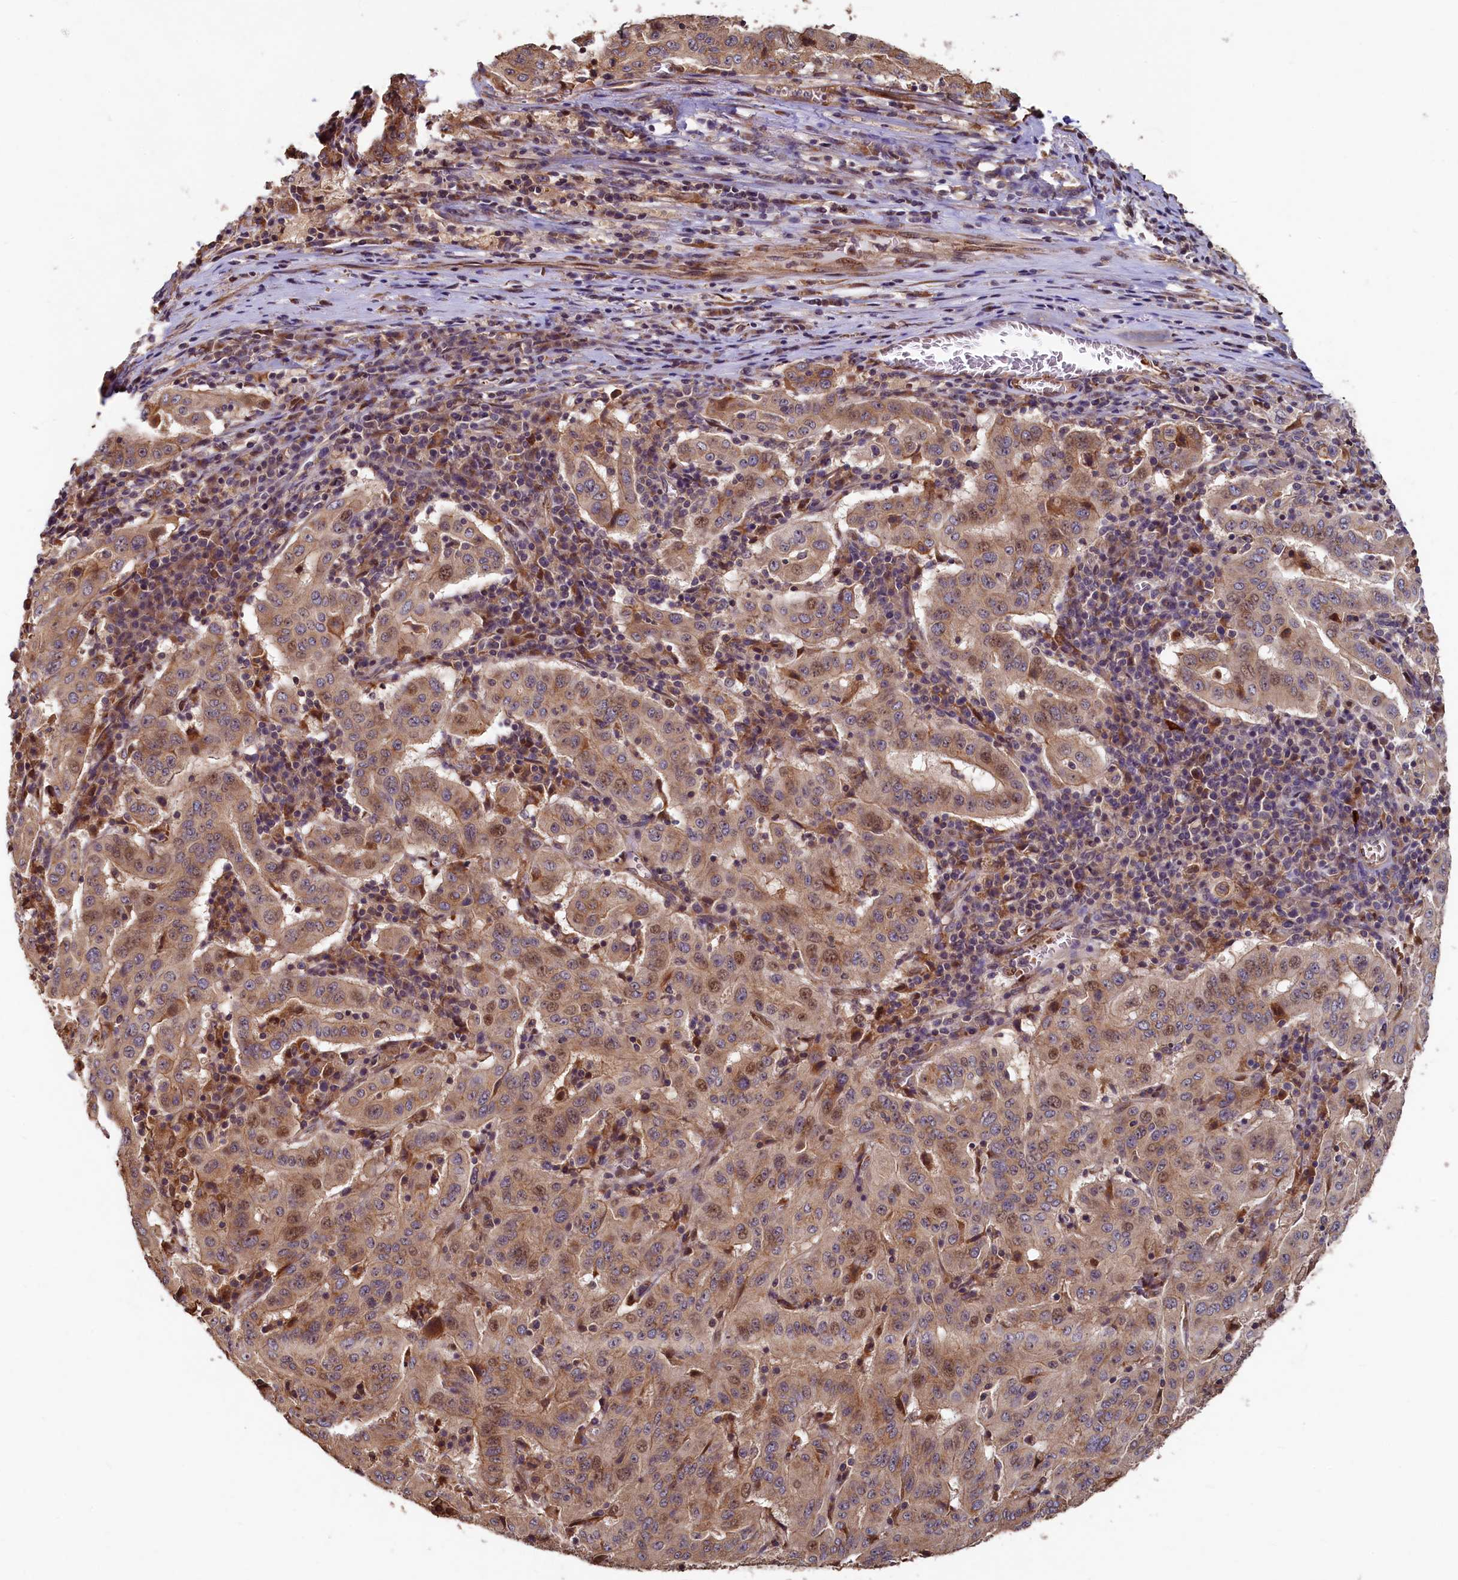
{"staining": {"intensity": "moderate", "quantity": ">75%", "location": "cytoplasmic/membranous"}, "tissue": "pancreatic cancer", "cell_type": "Tumor cells", "image_type": "cancer", "snomed": [{"axis": "morphology", "description": "Adenocarcinoma, NOS"}, {"axis": "topography", "description": "Pancreas"}], "caption": "Pancreatic cancer (adenocarcinoma) stained with DAB (3,3'-diaminobenzidine) immunohistochemistry (IHC) exhibits medium levels of moderate cytoplasmic/membranous positivity in approximately >75% of tumor cells.", "gene": "TMEM181", "patient": {"sex": "male", "age": 63}}